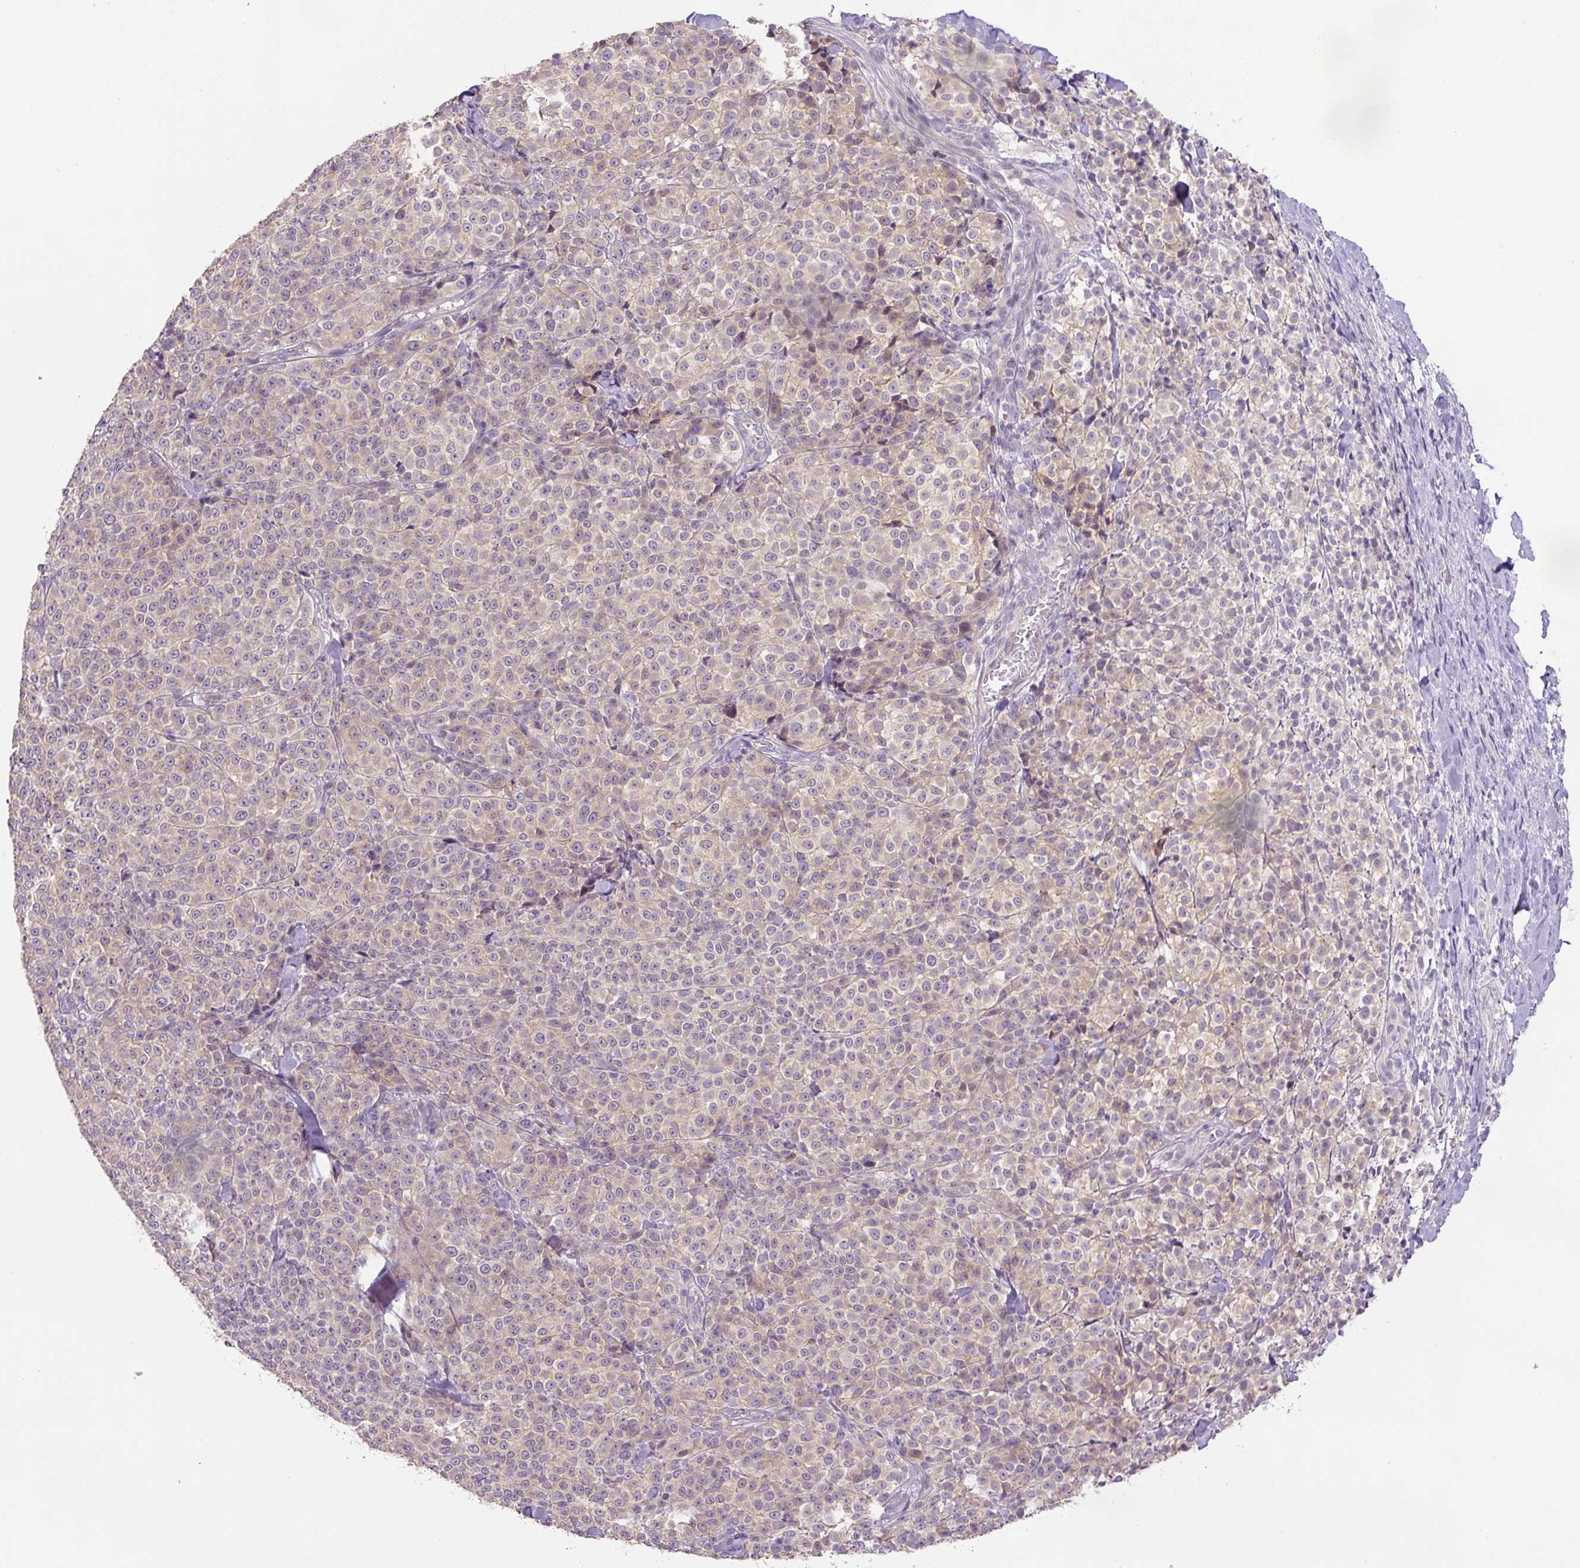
{"staining": {"intensity": "negative", "quantity": "none", "location": "none"}, "tissue": "melanoma", "cell_type": "Tumor cells", "image_type": "cancer", "snomed": [{"axis": "morphology", "description": "Normal tissue, NOS"}, {"axis": "morphology", "description": "Malignant melanoma, NOS"}, {"axis": "topography", "description": "Skin"}], "caption": "High magnification brightfield microscopy of melanoma stained with DAB (3,3'-diaminobenzidine) (brown) and counterstained with hematoxylin (blue): tumor cells show no significant expression. (DAB (3,3'-diaminobenzidine) immunohistochemistry (IHC) visualized using brightfield microscopy, high magnification).", "gene": "UBL3", "patient": {"sex": "female", "age": 34}}